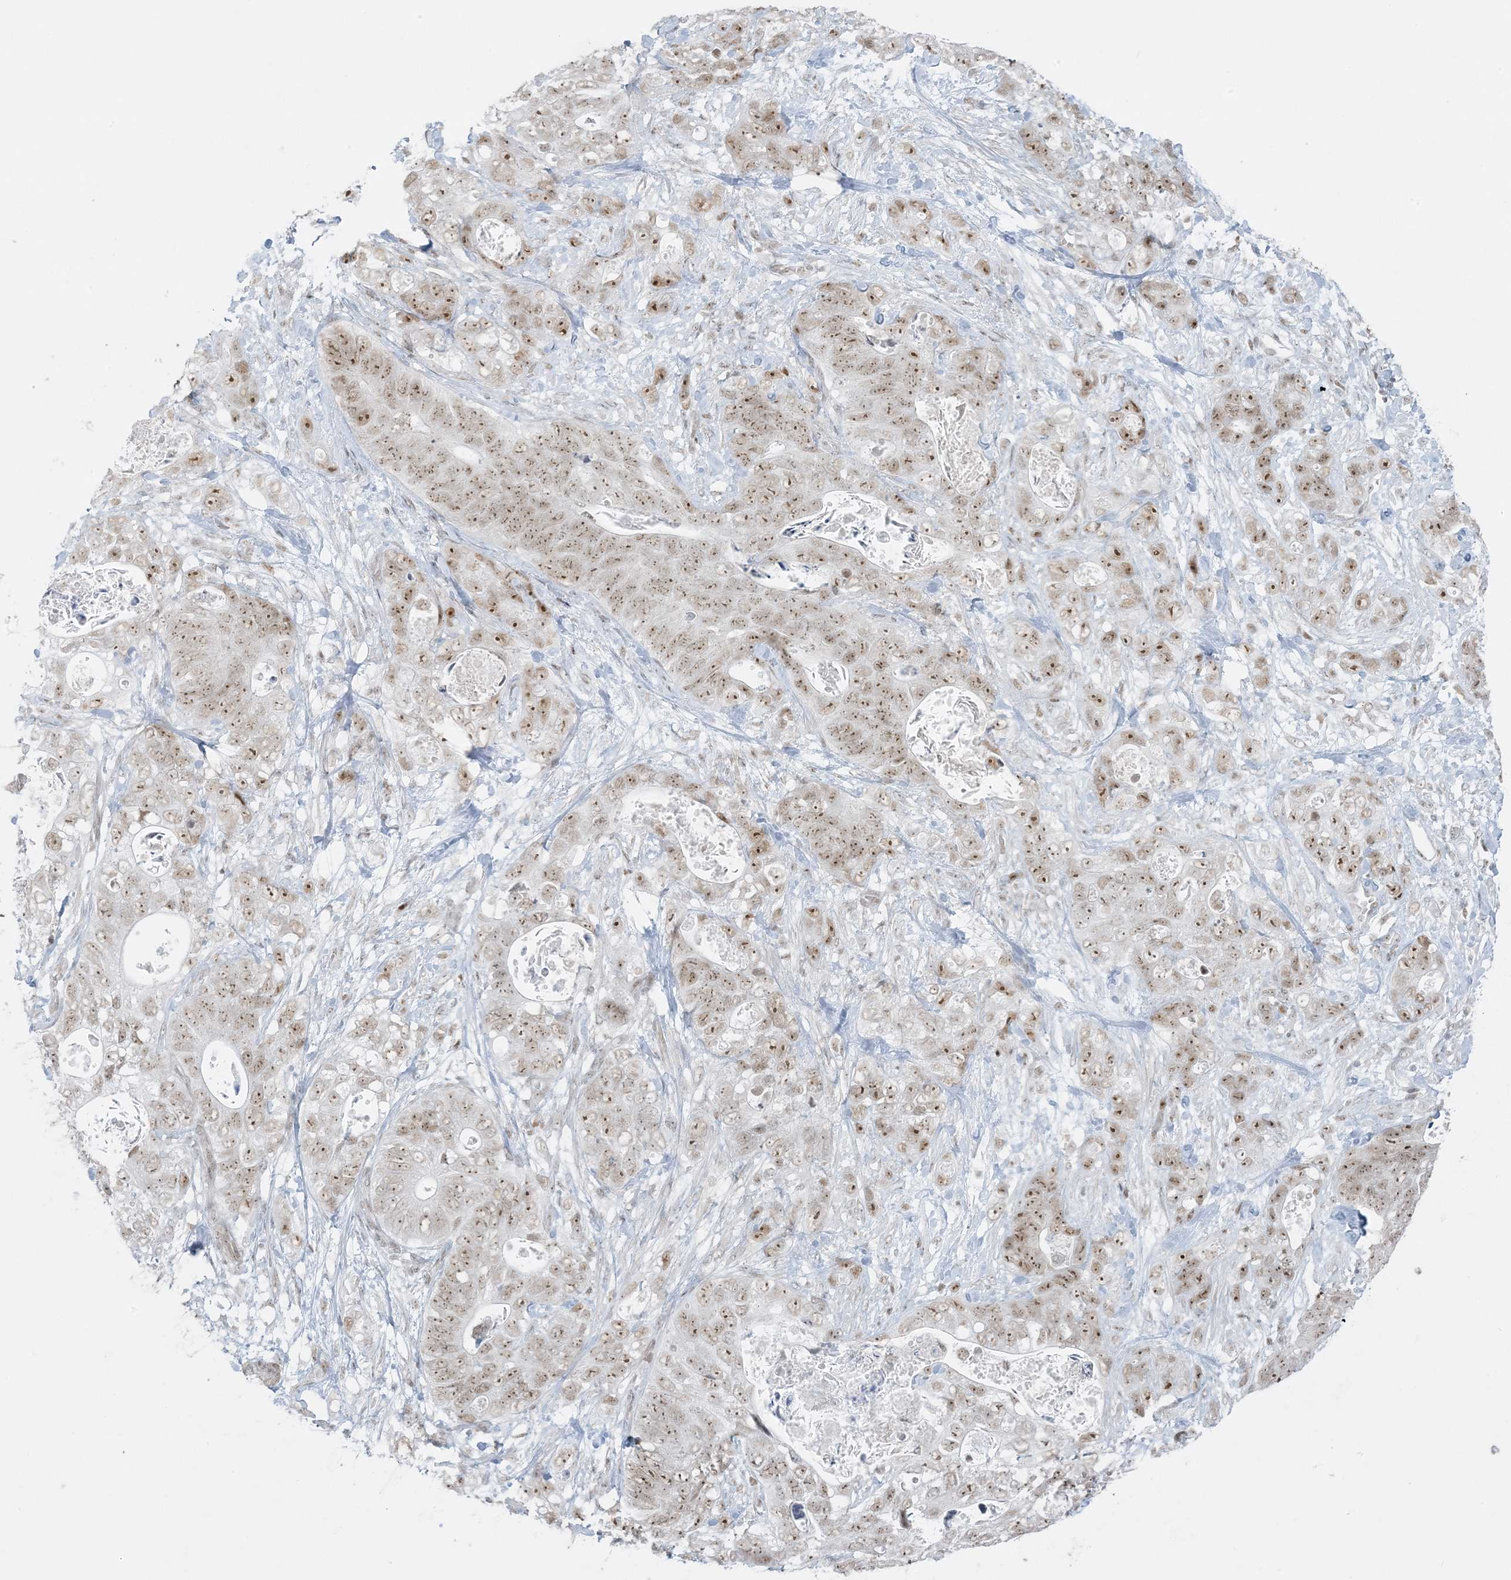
{"staining": {"intensity": "moderate", "quantity": ">75%", "location": "nuclear"}, "tissue": "stomach cancer", "cell_type": "Tumor cells", "image_type": "cancer", "snomed": [{"axis": "morphology", "description": "Normal tissue, NOS"}, {"axis": "morphology", "description": "Adenocarcinoma, NOS"}, {"axis": "topography", "description": "Stomach"}], "caption": "IHC photomicrograph of neoplastic tissue: stomach cancer stained using immunohistochemistry (IHC) shows medium levels of moderate protein expression localized specifically in the nuclear of tumor cells, appearing as a nuclear brown color.", "gene": "ZNF787", "patient": {"sex": "female", "age": 89}}